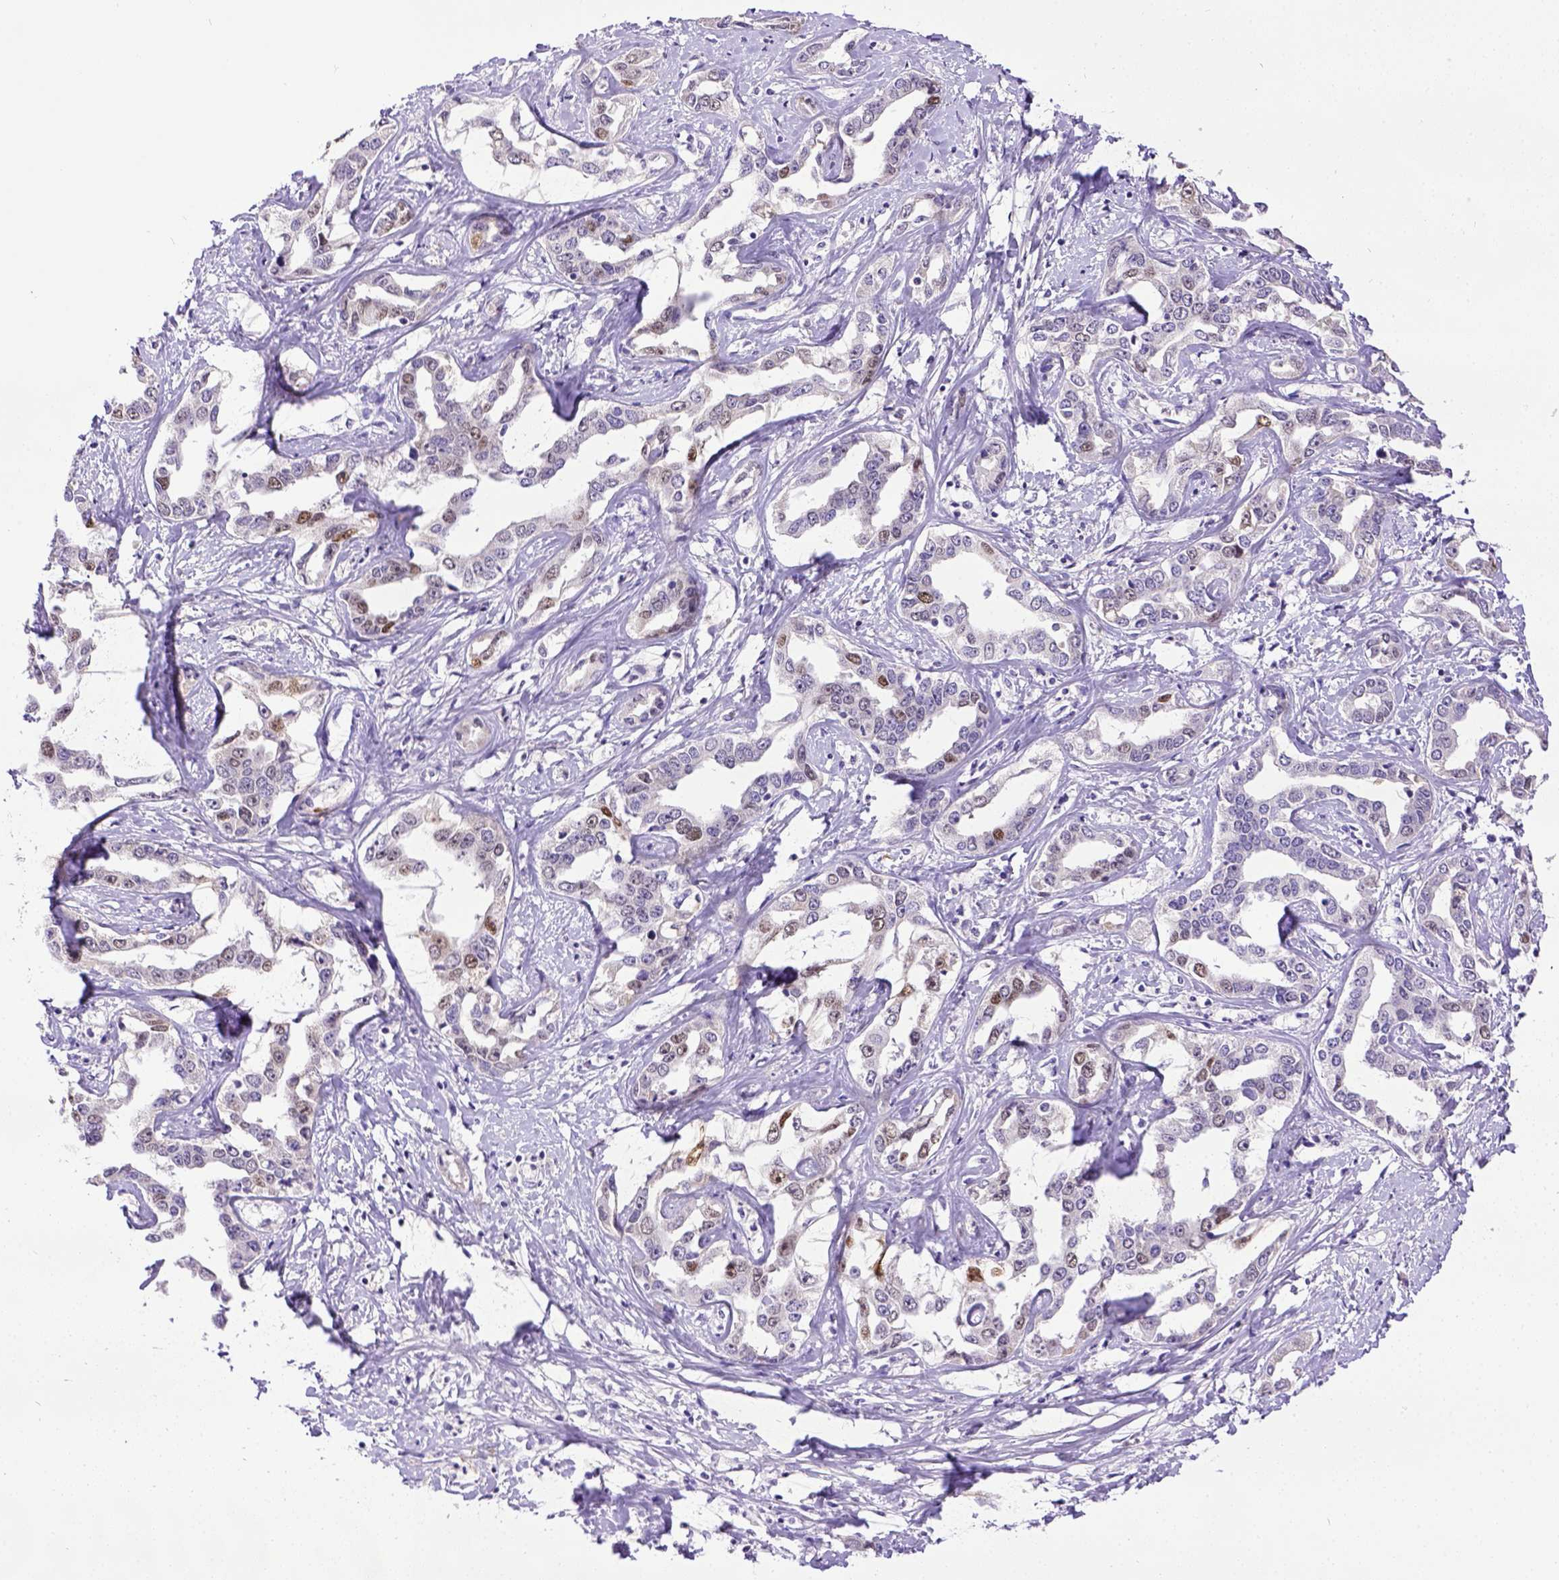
{"staining": {"intensity": "weak", "quantity": "<25%", "location": "nuclear"}, "tissue": "liver cancer", "cell_type": "Tumor cells", "image_type": "cancer", "snomed": [{"axis": "morphology", "description": "Cholangiocarcinoma"}, {"axis": "topography", "description": "Liver"}], "caption": "High power microscopy image of an IHC photomicrograph of cholangiocarcinoma (liver), revealing no significant positivity in tumor cells.", "gene": "CDKN1A", "patient": {"sex": "male", "age": 59}}